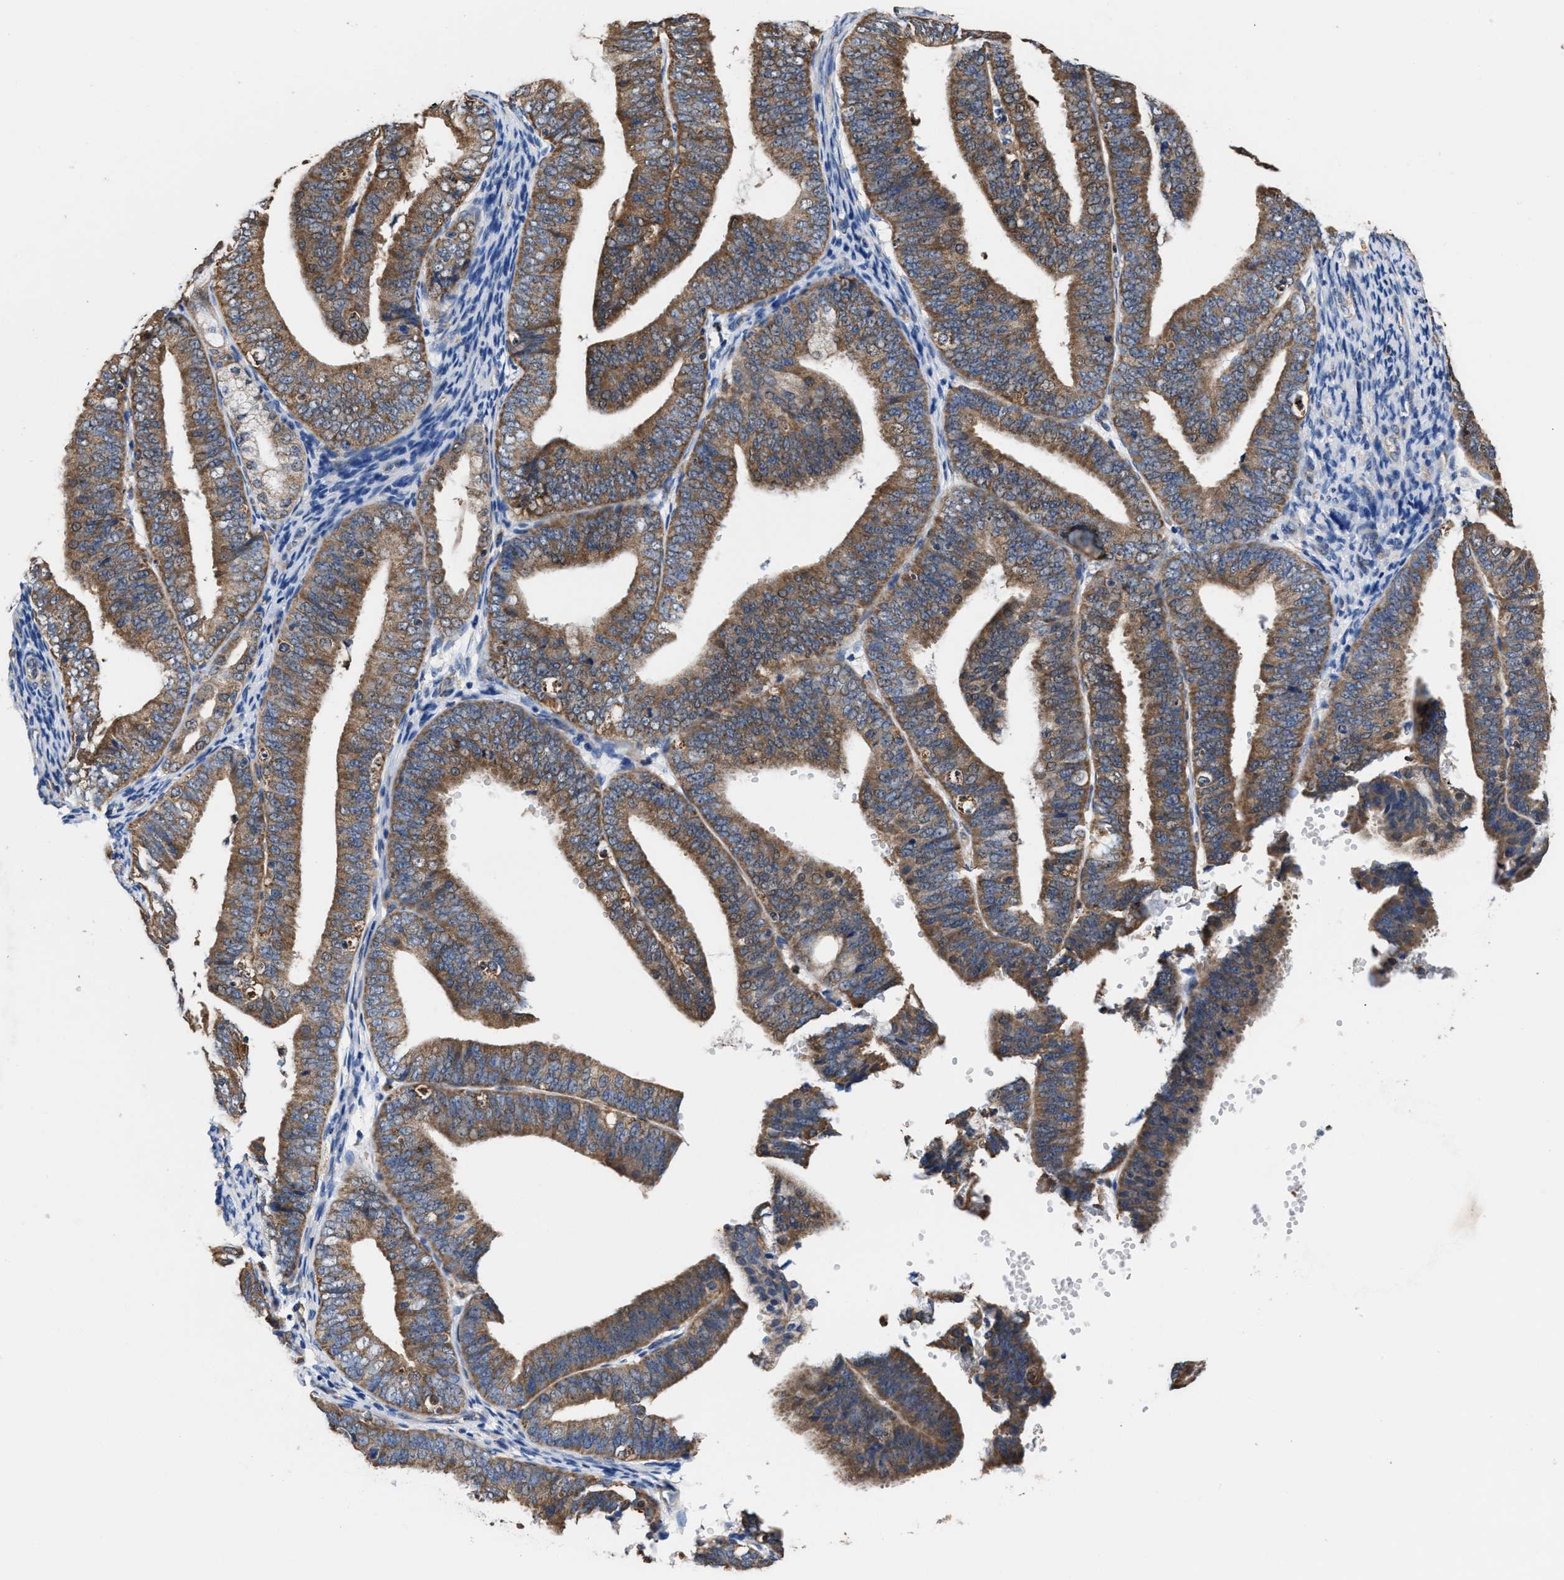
{"staining": {"intensity": "moderate", "quantity": ">75%", "location": "cytoplasmic/membranous"}, "tissue": "endometrial cancer", "cell_type": "Tumor cells", "image_type": "cancer", "snomed": [{"axis": "morphology", "description": "Adenocarcinoma, NOS"}, {"axis": "topography", "description": "Endometrium"}], "caption": "This is an image of IHC staining of adenocarcinoma (endometrial), which shows moderate expression in the cytoplasmic/membranous of tumor cells.", "gene": "ACLY", "patient": {"sex": "female", "age": 63}}